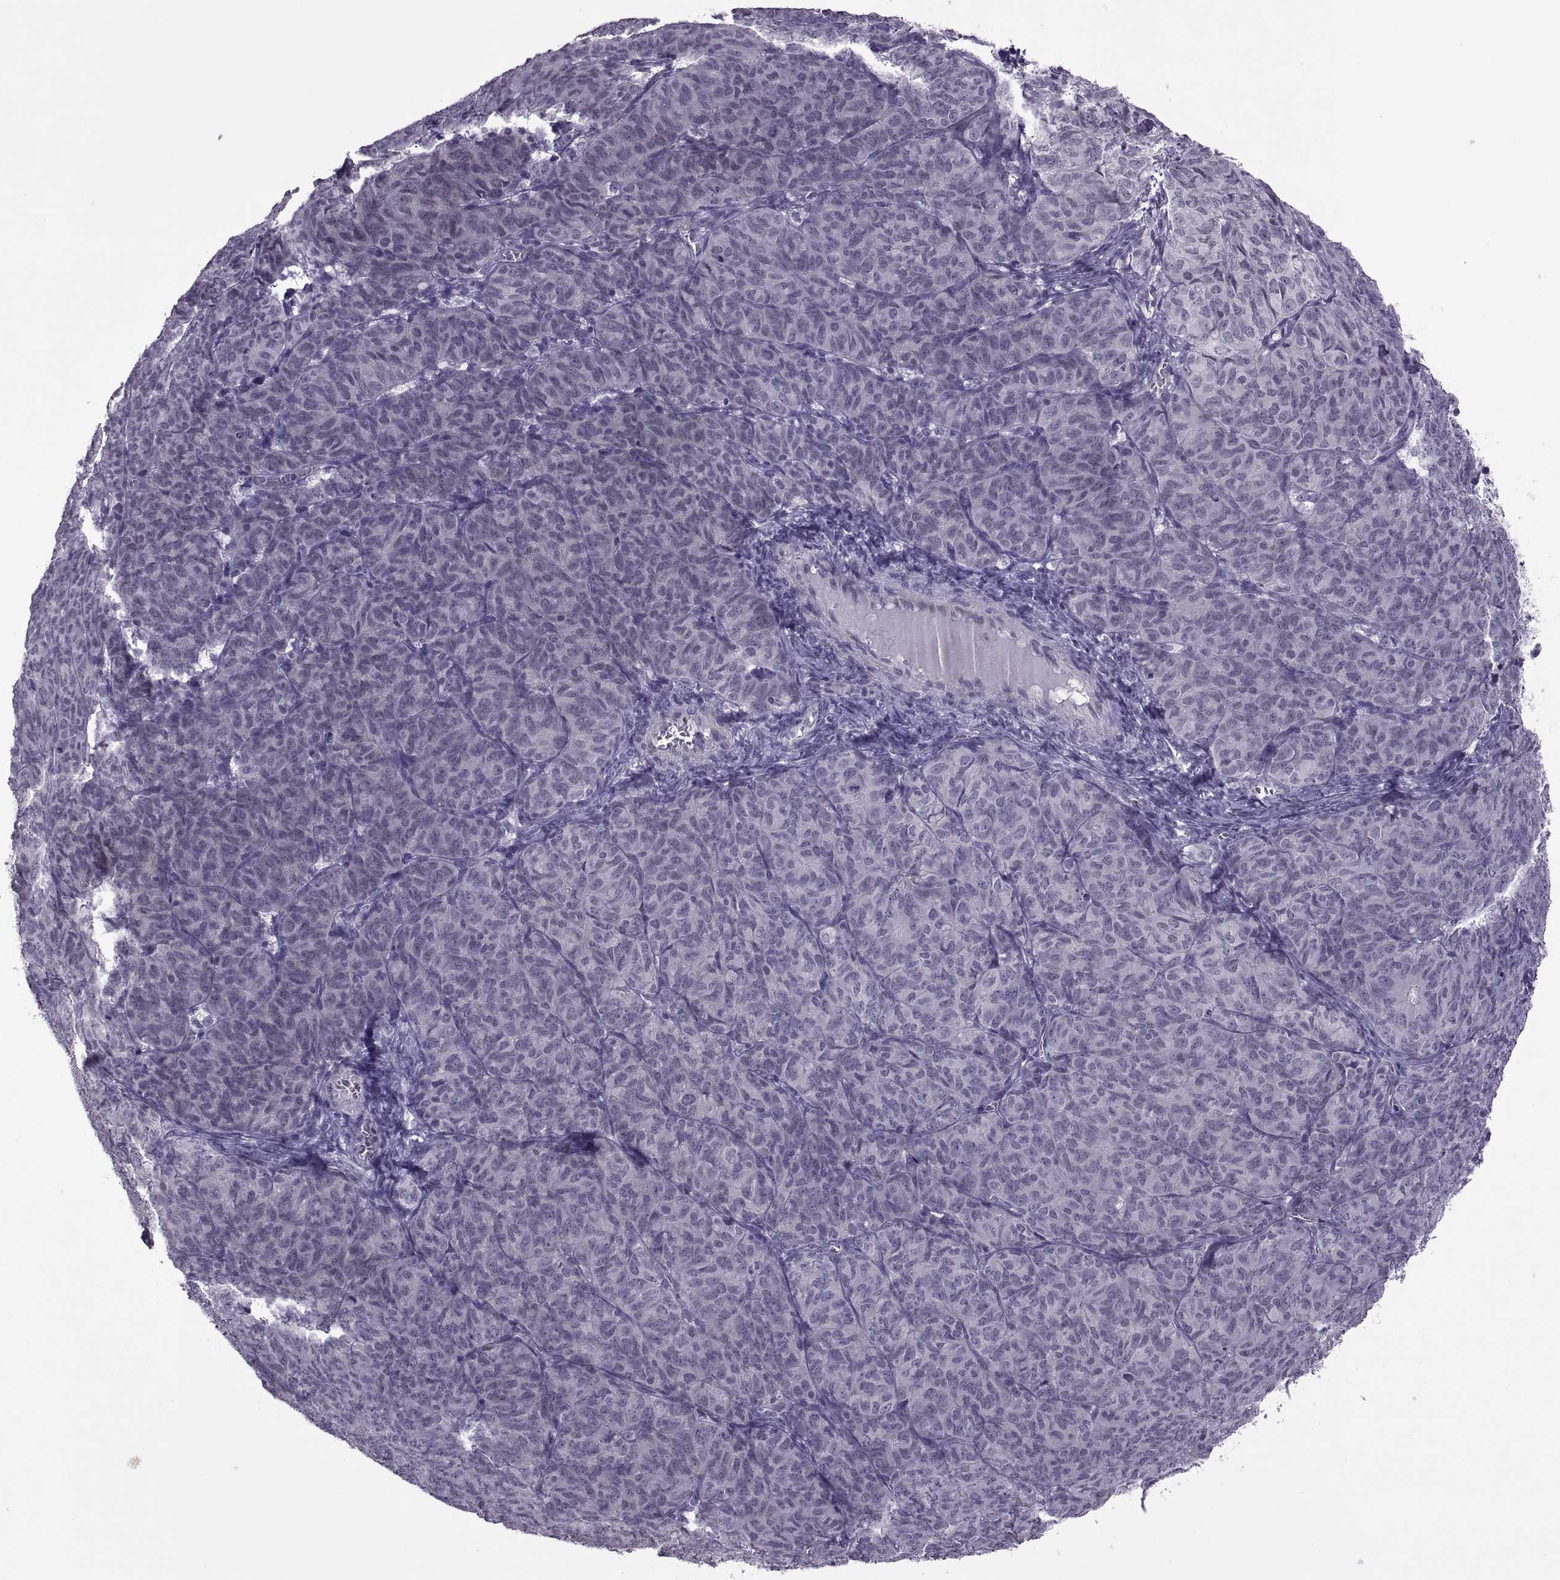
{"staining": {"intensity": "negative", "quantity": "none", "location": "none"}, "tissue": "ovarian cancer", "cell_type": "Tumor cells", "image_type": "cancer", "snomed": [{"axis": "morphology", "description": "Carcinoma, endometroid"}, {"axis": "topography", "description": "Ovary"}], "caption": "Tumor cells show no significant protein positivity in endometroid carcinoma (ovarian).", "gene": "ODF3", "patient": {"sex": "female", "age": 80}}